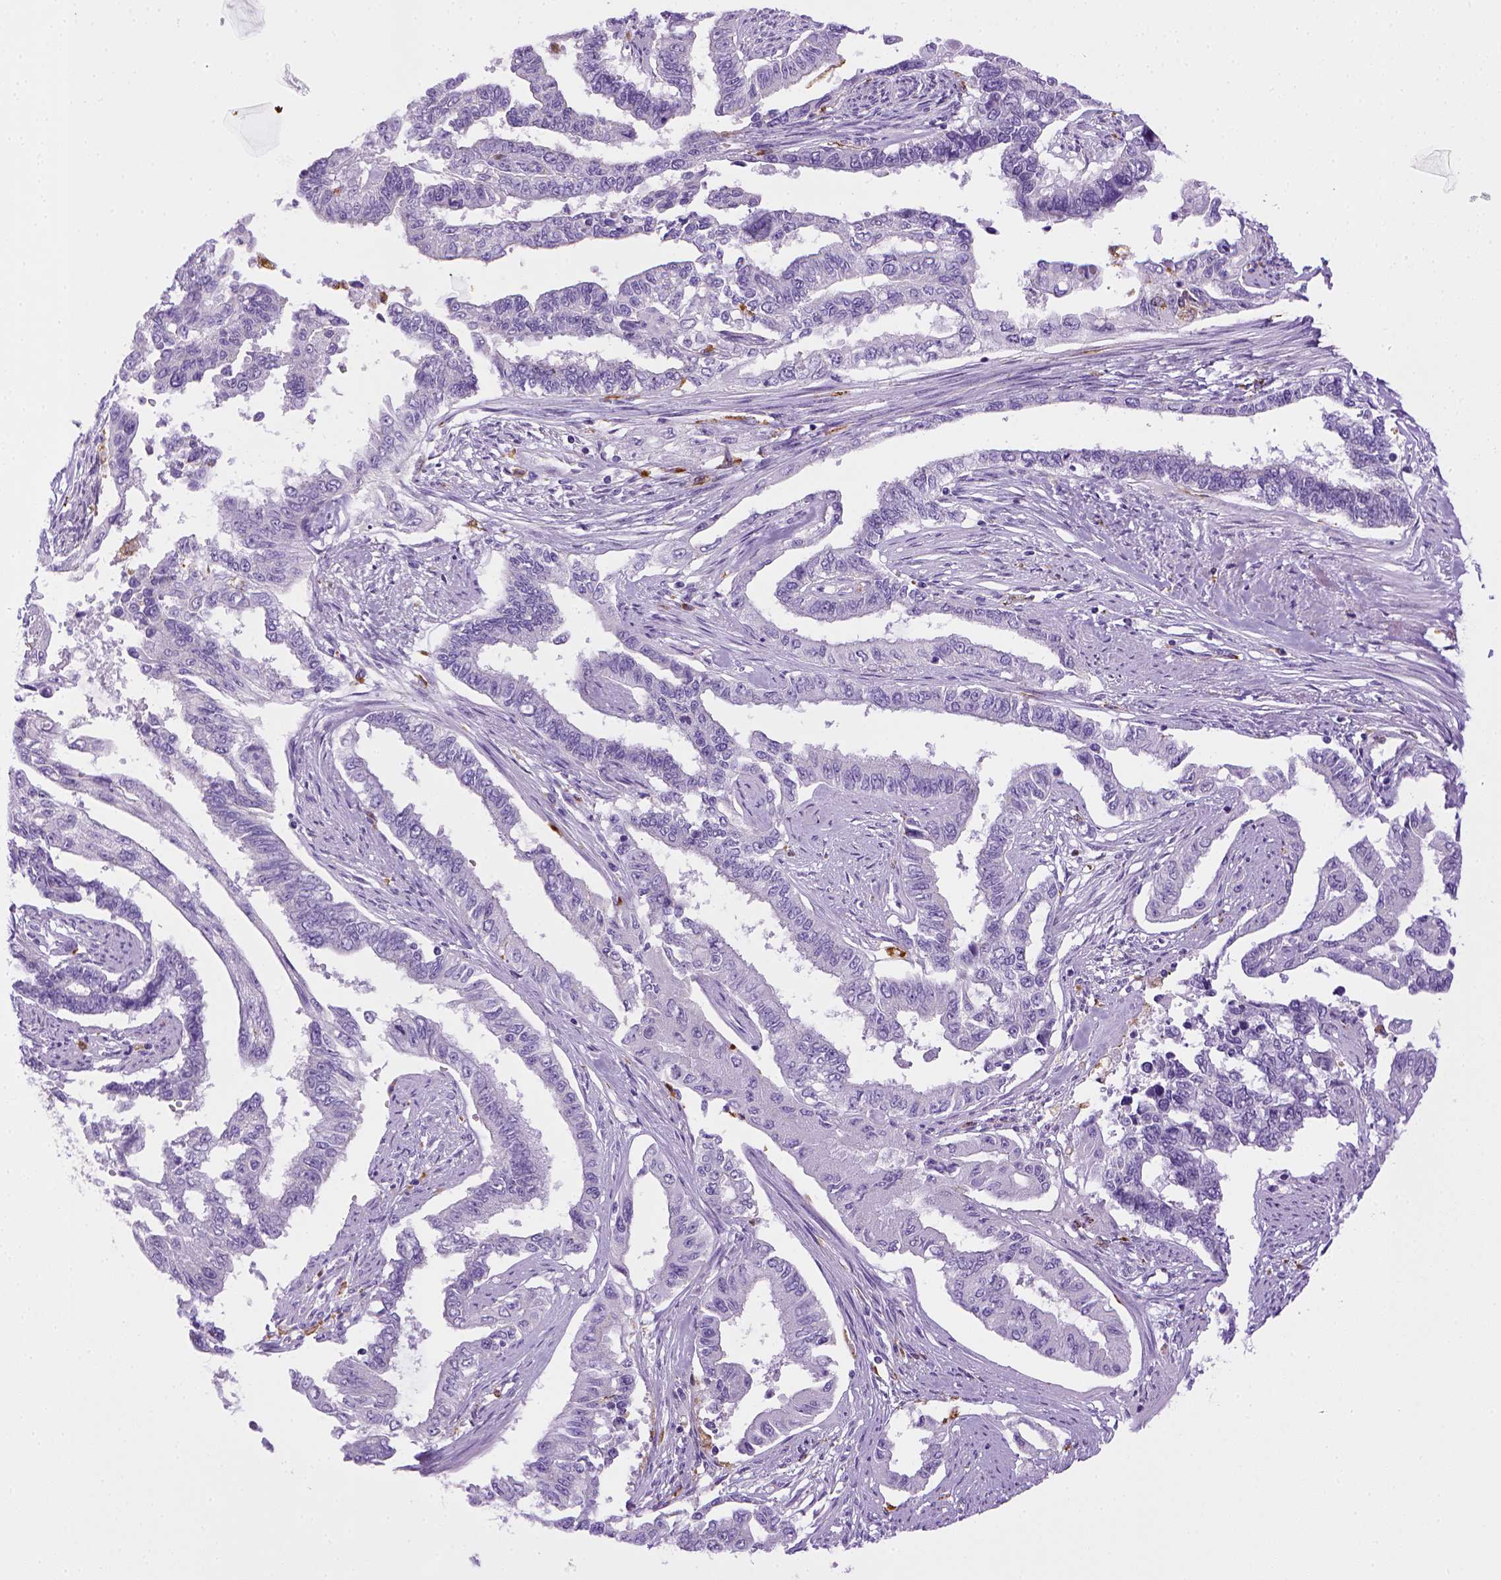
{"staining": {"intensity": "negative", "quantity": "none", "location": "none"}, "tissue": "endometrial cancer", "cell_type": "Tumor cells", "image_type": "cancer", "snomed": [{"axis": "morphology", "description": "Adenocarcinoma, NOS"}, {"axis": "topography", "description": "Uterus"}], "caption": "IHC of endometrial cancer (adenocarcinoma) demonstrates no positivity in tumor cells.", "gene": "CD68", "patient": {"sex": "female", "age": 59}}